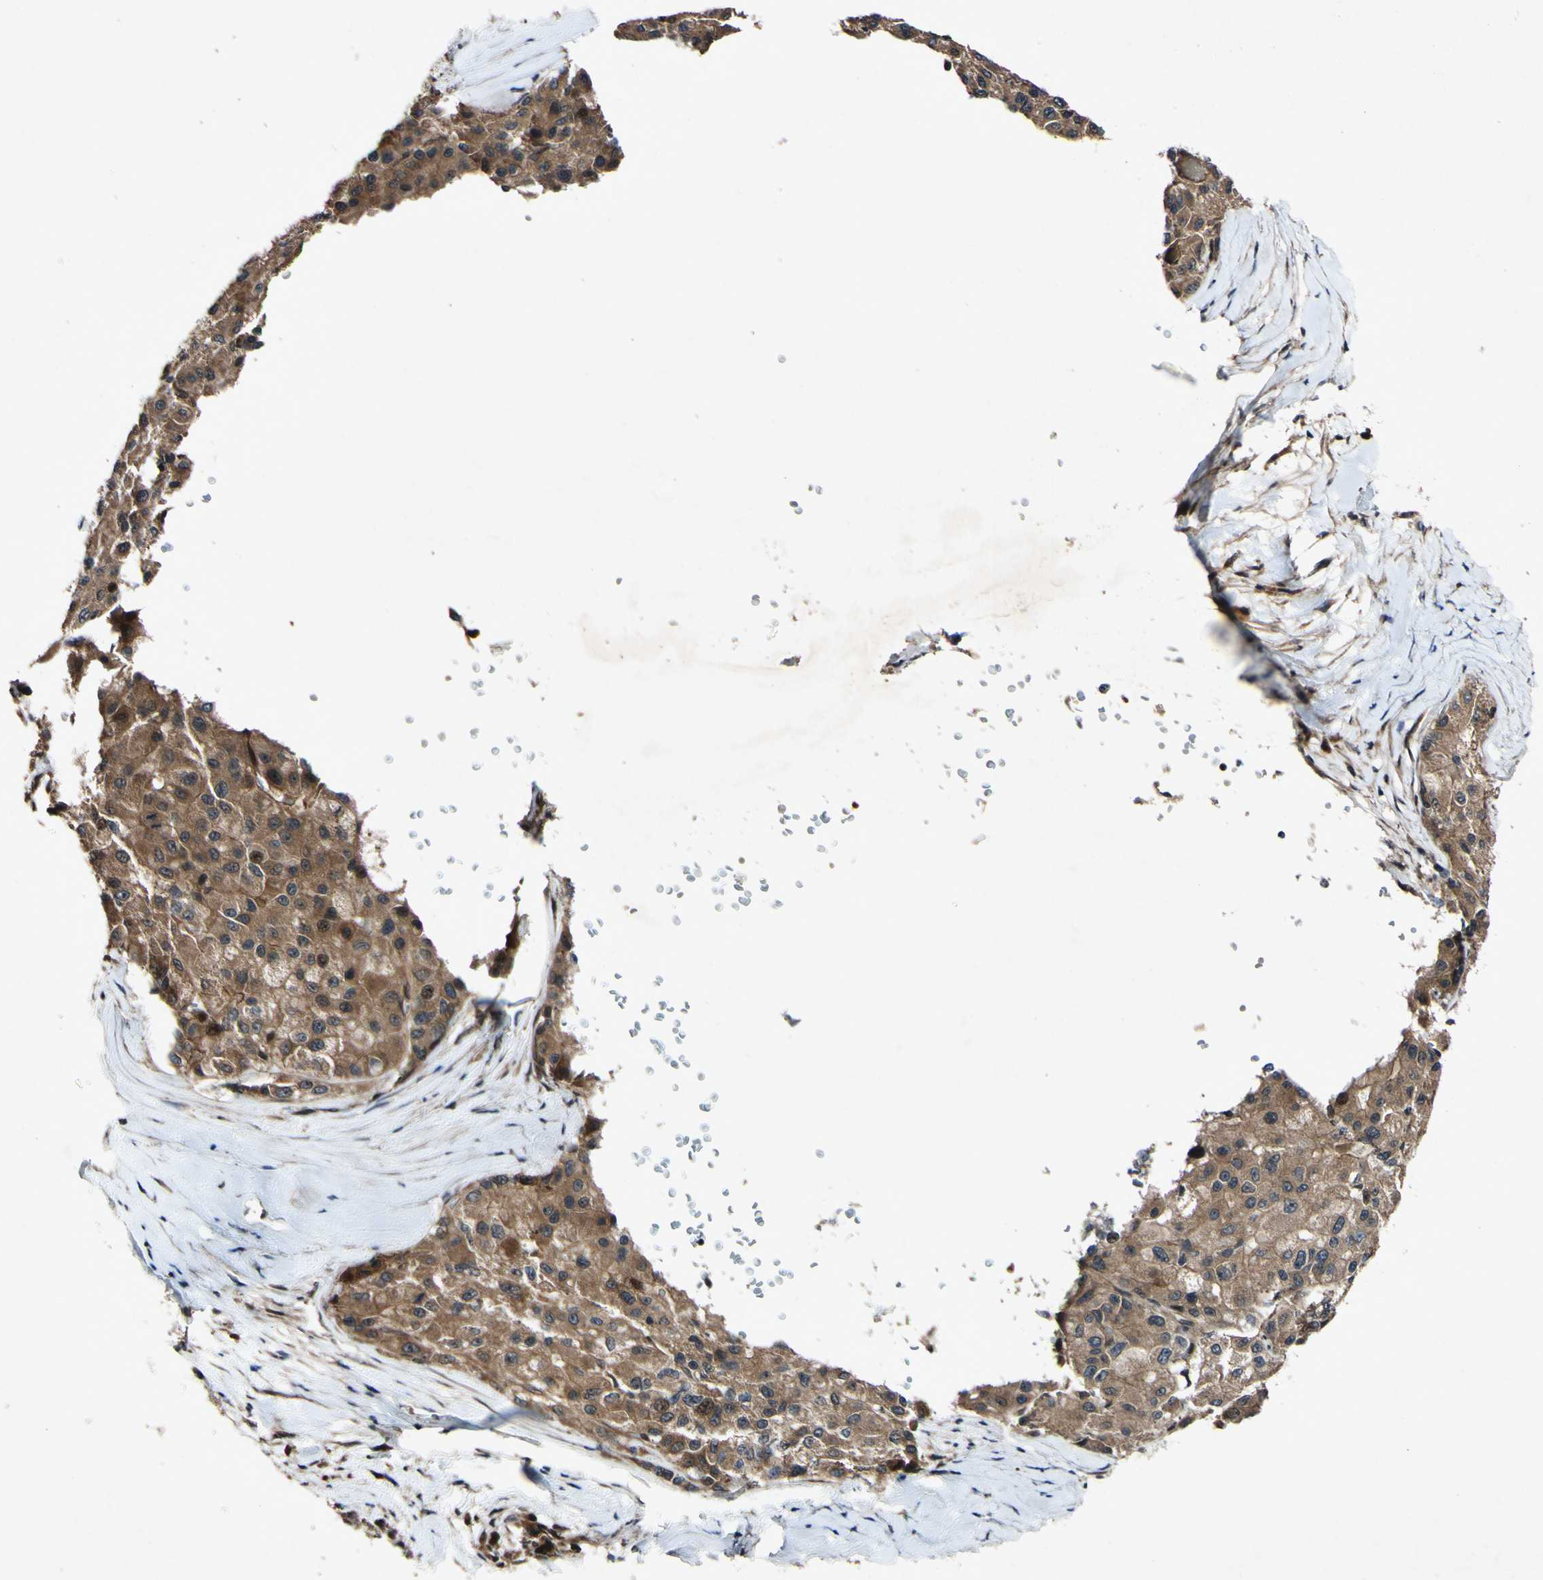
{"staining": {"intensity": "moderate", "quantity": ">75%", "location": "cytoplasmic/membranous"}, "tissue": "liver cancer", "cell_type": "Tumor cells", "image_type": "cancer", "snomed": [{"axis": "morphology", "description": "Carcinoma, Hepatocellular, NOS"}, {"axis": "topography", "description": "Liver"}], "caption": "A histopathology image of liver hepatocellular carcinoma stained for a protein reveals moderate cytoplasmic/membranous brown staining in tumor cells.", "gene": "CSNK1E", "patient": {"sex": "male", "age": 80}}